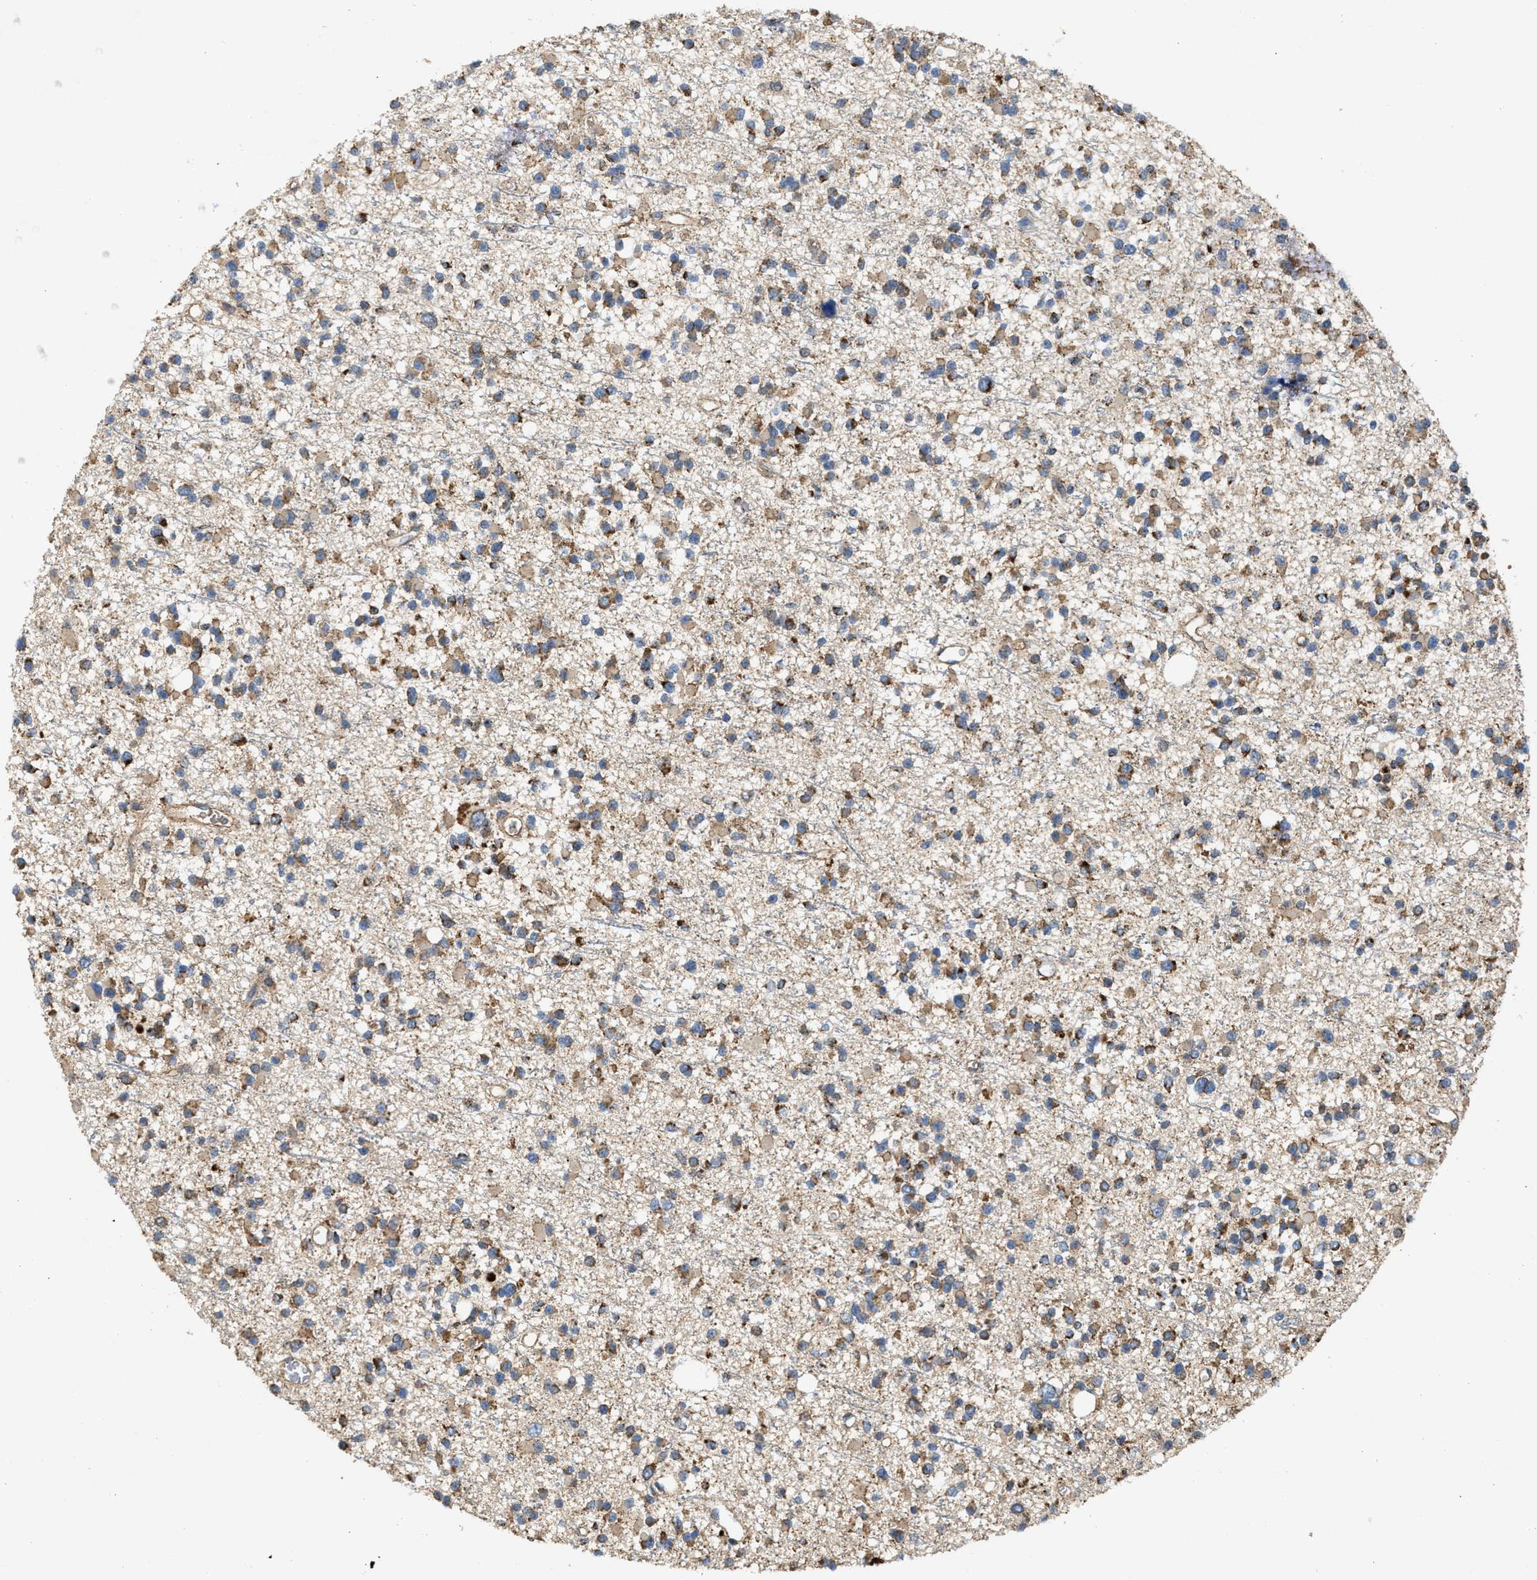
{"staining": {"intensity": "moderate", "quantity": ">75%", "location": "cytoplasmic/membranous"}, "tissue": "glioma", "cell_type": "Tumor cells", "image_type": "cancer", "snomed": [{"axis": "morphology", "description": "Glioma, malignant, Low grade"}, {"axis": "topography", "description": "Brain"}], "caption": "The immunohistochemical stain highlights moderate cytoplasmic/membranous positivity in tumor cells of glioma tissue.", "gene": "TACO1", "patient": {"sex": "female", "age": 22}}